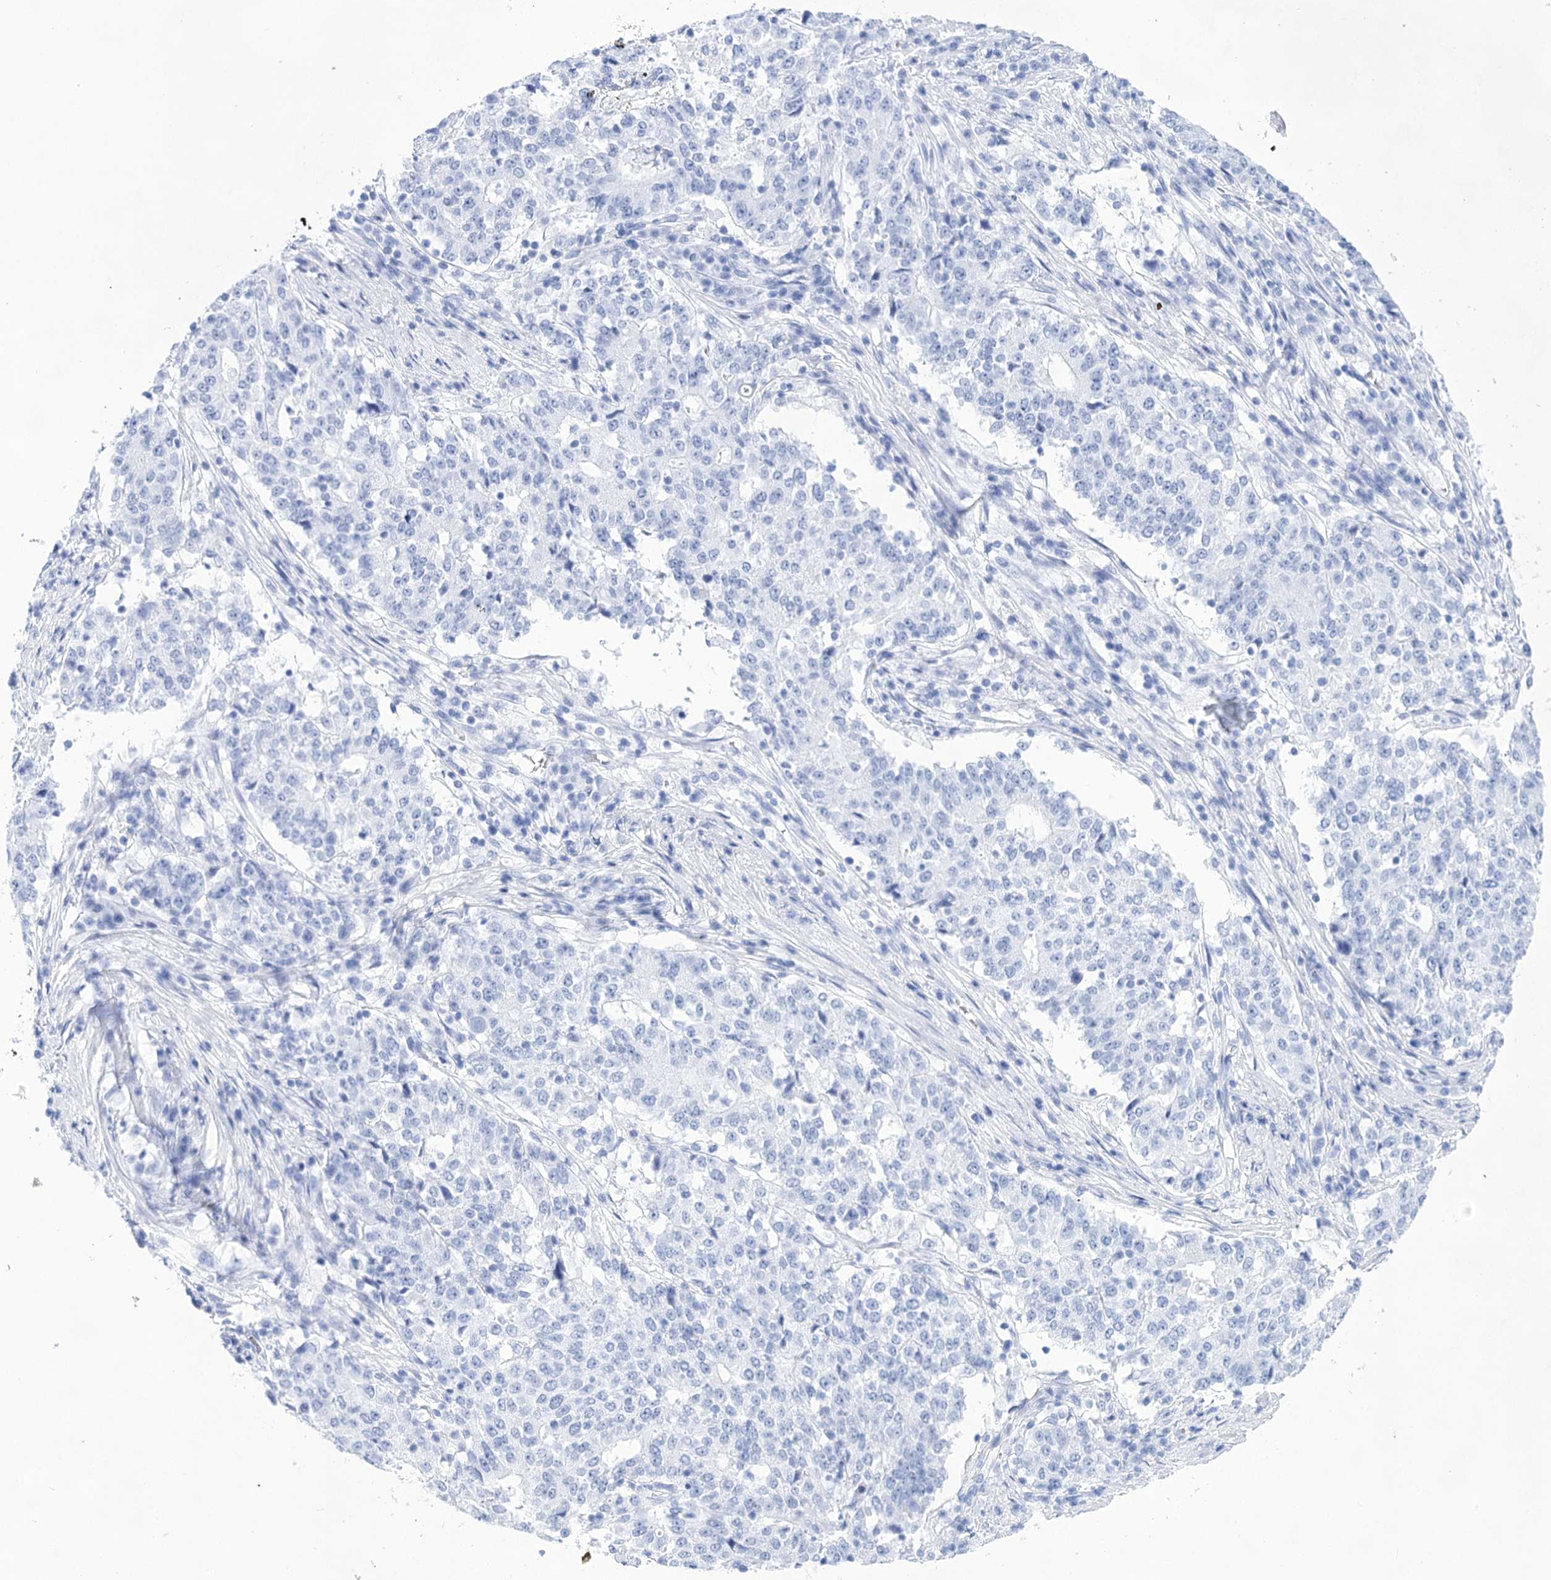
{"staining": {"intensity": "negative", "quantity": "none", "location": "none"}, "tissue": "stomach cancer", "cell_type": "Tumor cells", "image_type": "cancer", "snomed": [{"axis": "morphology", "description": "Adenocarcinoma, NOS"}, {"axis": "topography", "description": "Stomach"}], "caption": "High power microscopy photomicrograph of an IHC image of stomach cancer (adenocarcinoma), revealing no significant expression in tumor cells.", "gene": "LALBA", "patient": {"sex": "male", "age": 59}}